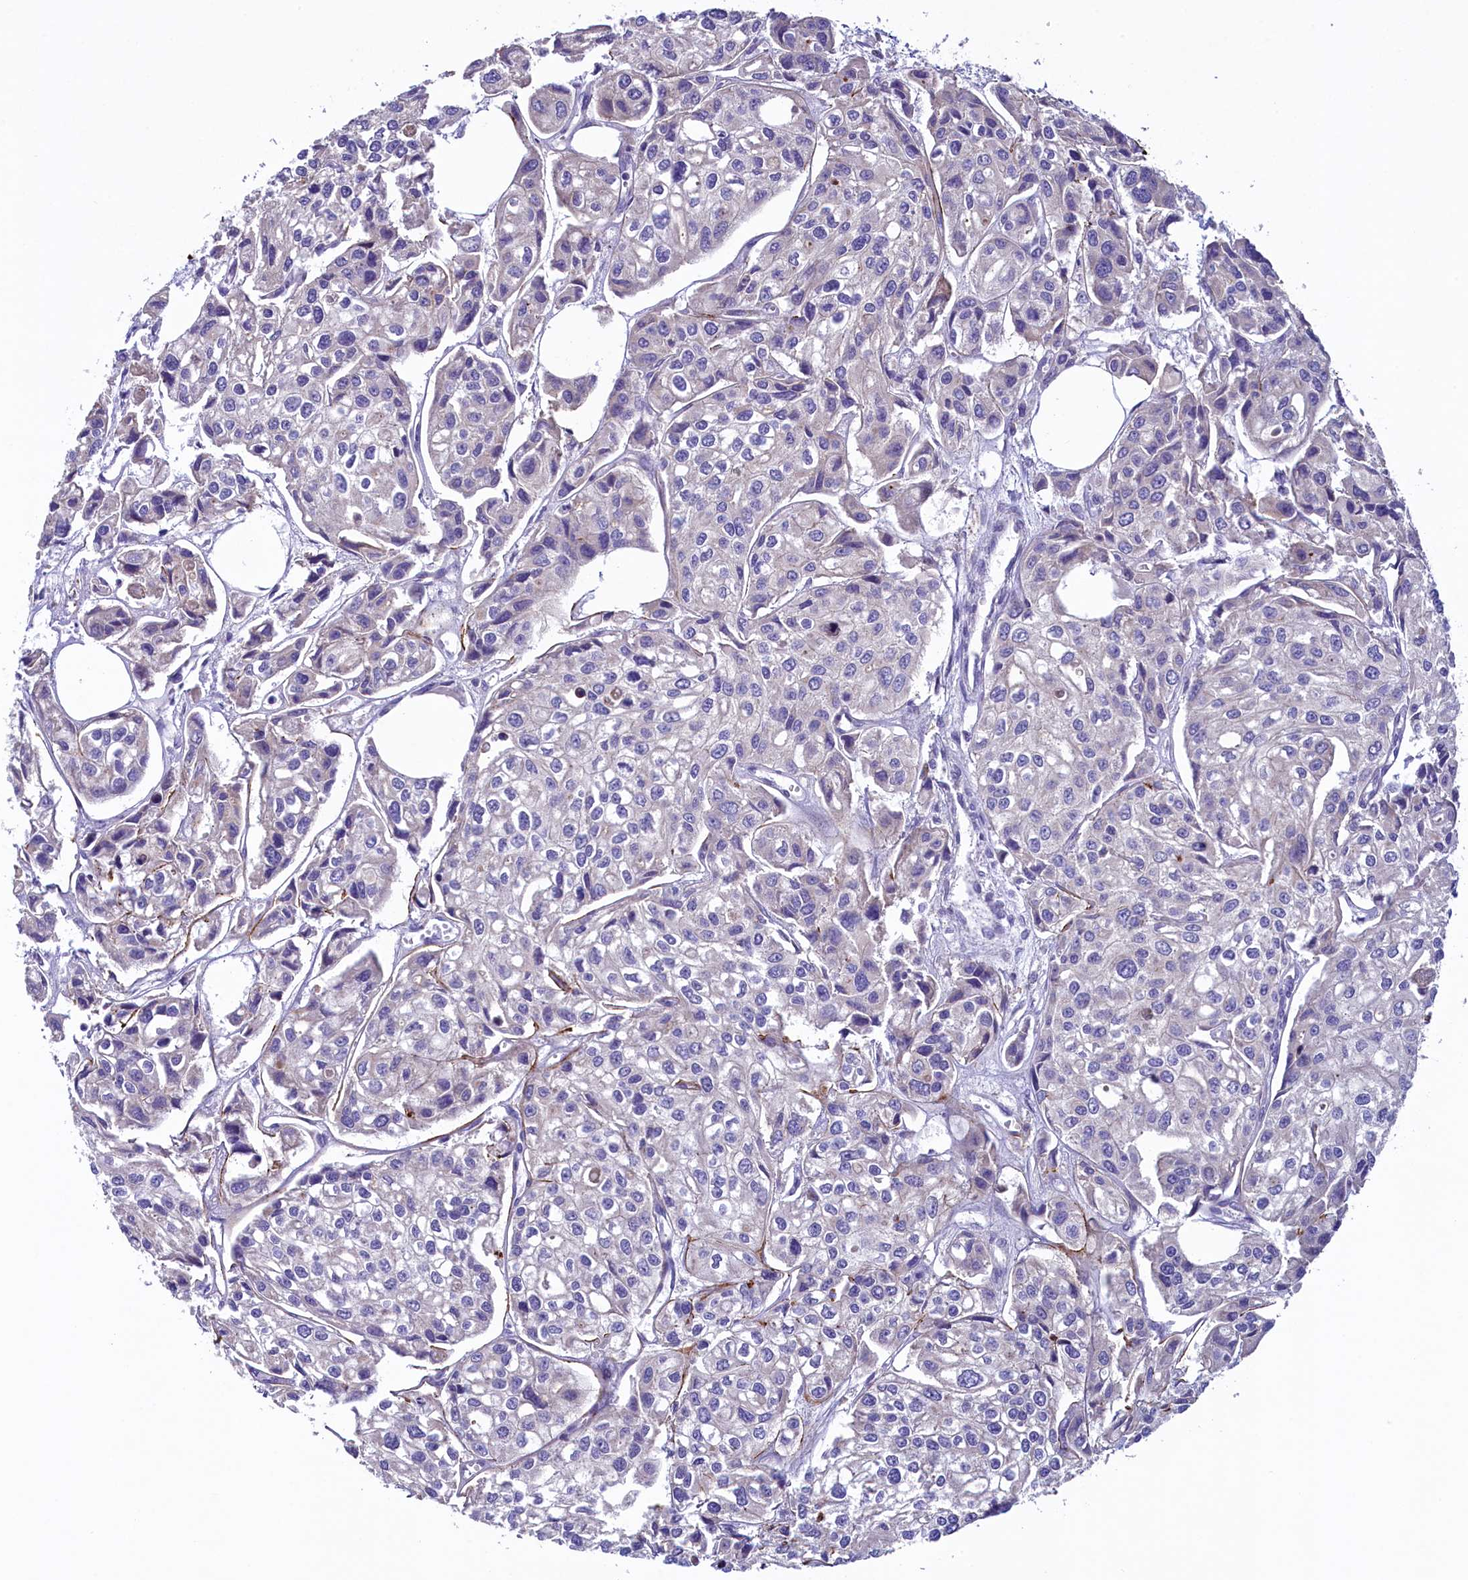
{"staining": {"intensity": "negative", "quantity": "none", "location": "none"}, "tissue": "urothelial cancer", "cell_type": "Tumor cells", "image_type": "cancer", "snomed": [{"axis": "morphology", "description": "Urothelial carcinoma, High grade"}, {"axis": "topography", "description": "Urinary bladder"}], "caption": "This is an immunohistochemistry image of urothelial cancer. There is no positivity in tumor cells.", "gene": "KRBOX5", "patient": {"sex": "male", "age": 67}}